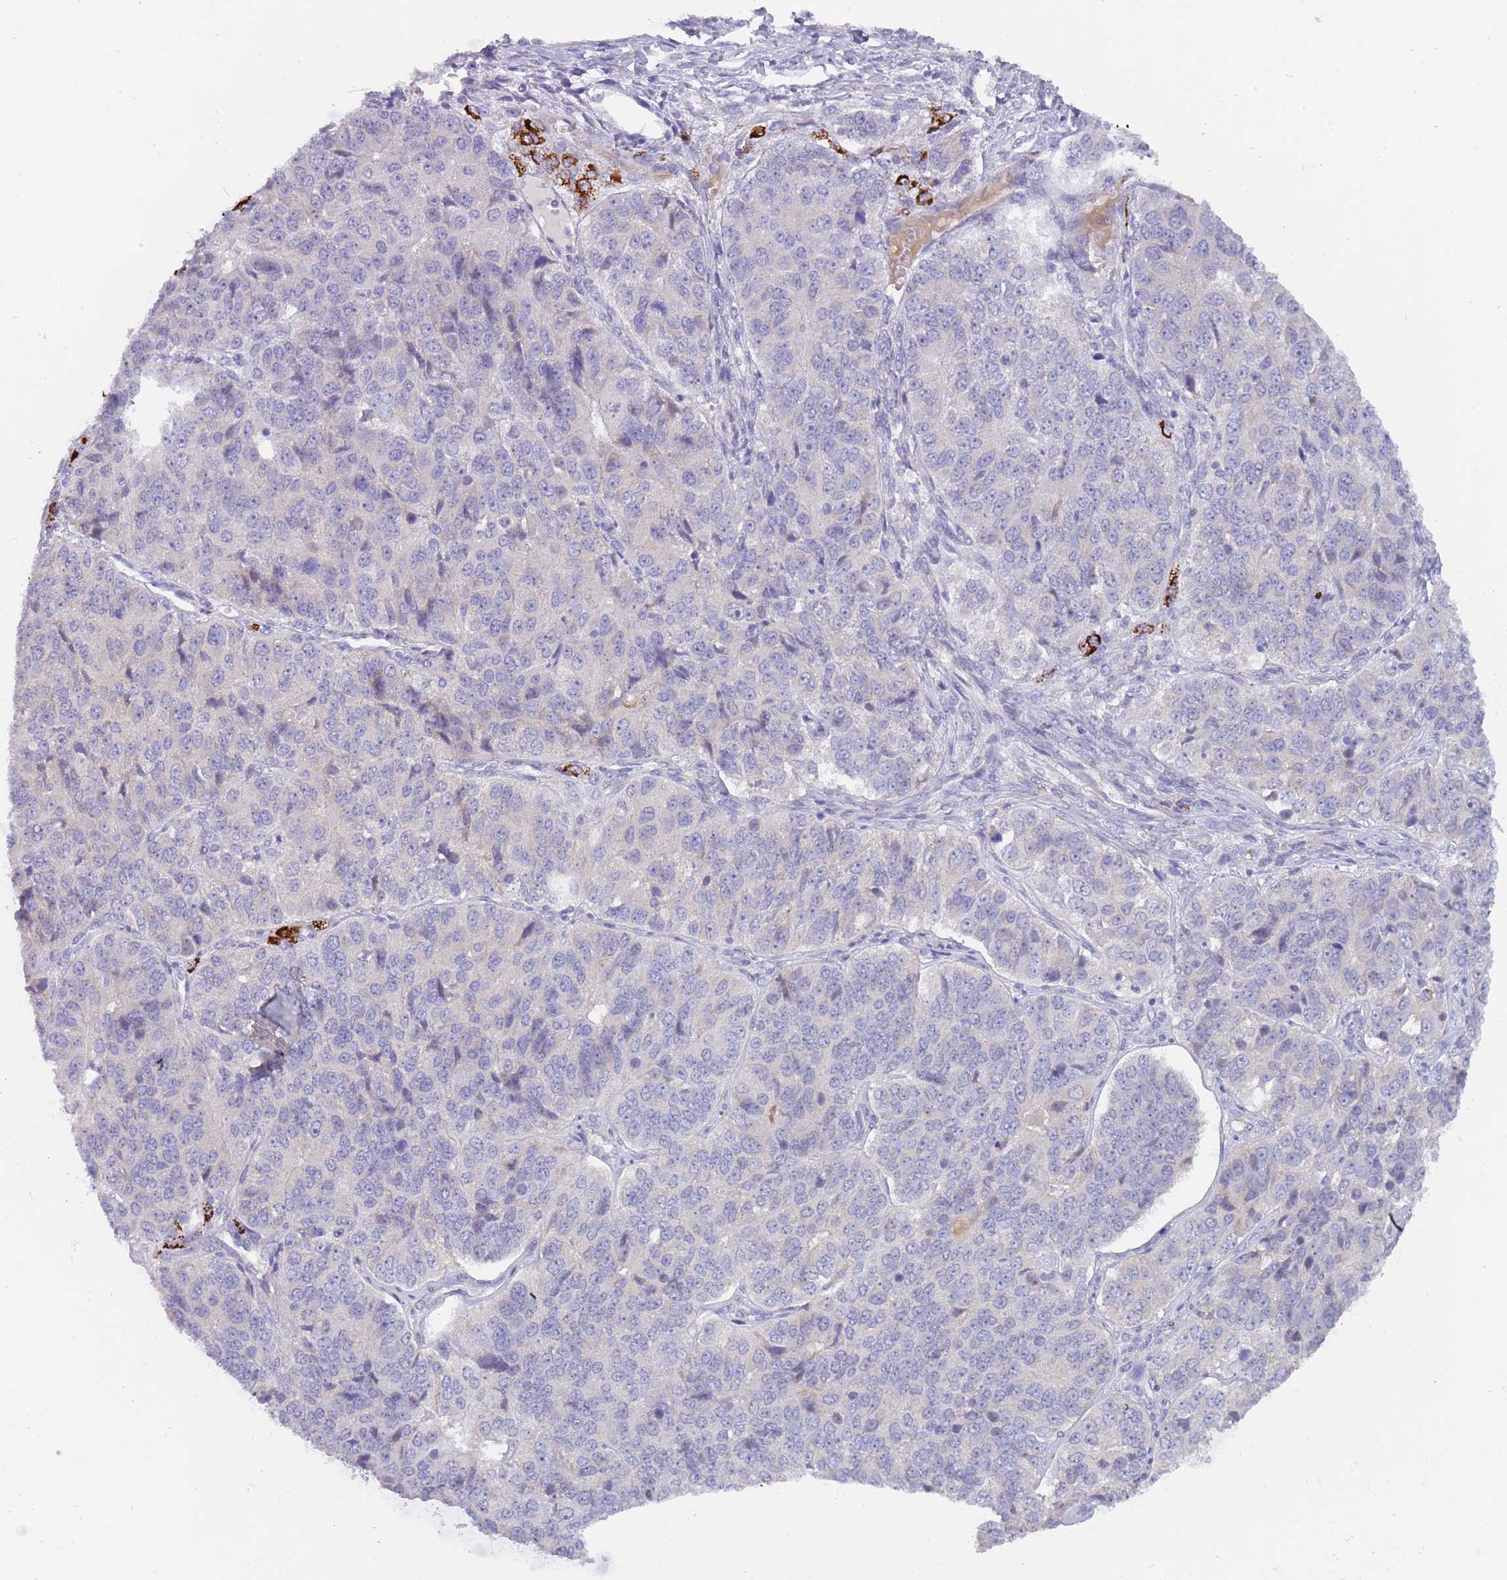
{"staining": {"intensity": "negative", "quantity": "none", "location": "none"}, "tissue": "ovarian cancer", "cell_type": "Tumor cells", "image_type": "cancer", "snomed": [{"axis": "morphology", "description": "Carcinoma, endometroid"}, {"axis": "topography", "description": "Ovary"}], "caption": "DAB (3,3'-diaminobenzidine) immunohistochemical staining of ovarian endometroid carcinoma demonstrates no significant staining in tumor cells. (DAB immunohistochemistry with hematoxylin counter stain).", "gene": "ZNF746", "patient": {"sex": "female", "age": 51}}